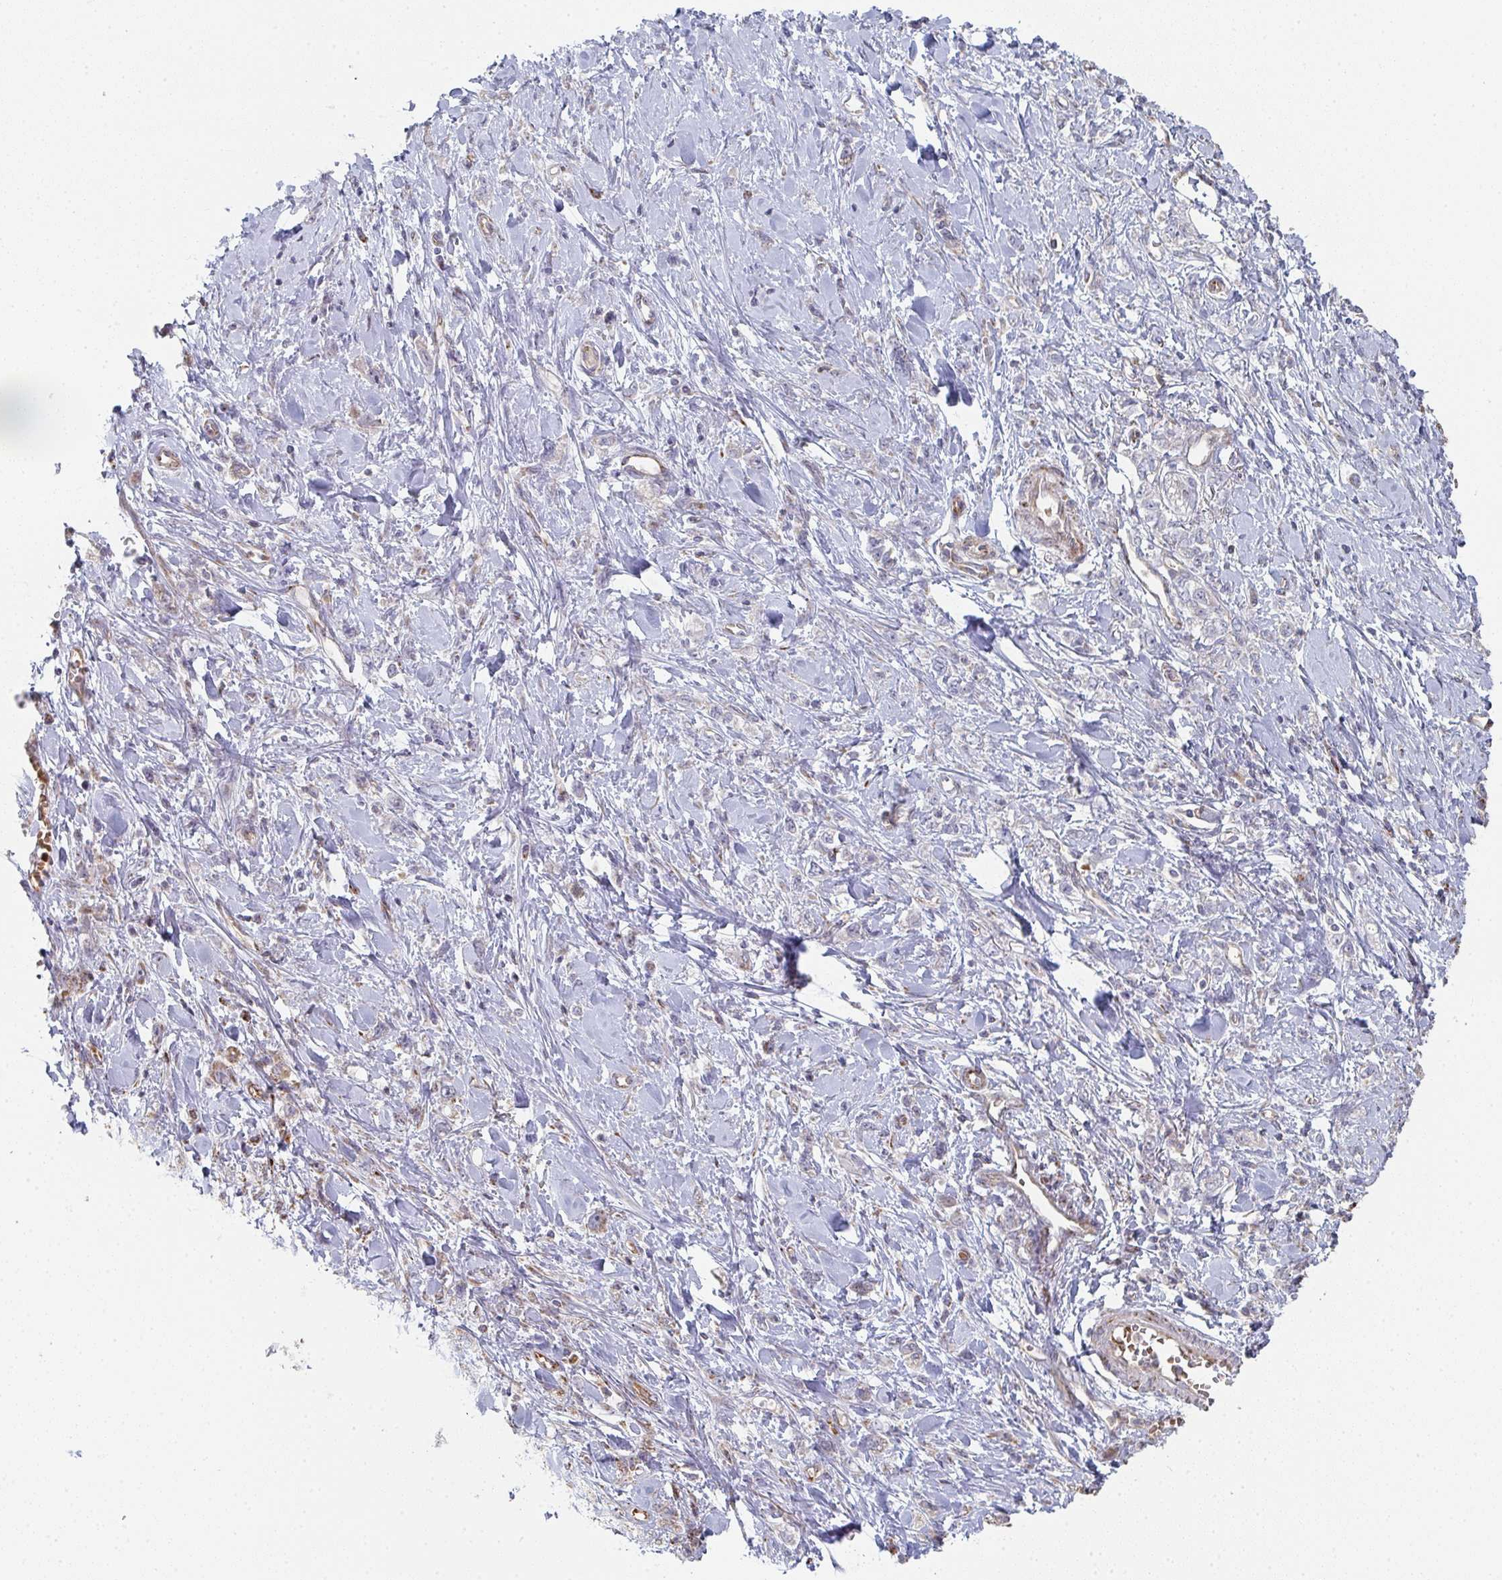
{"staining": {"intensity": "weak", "quantity": "<25%", "location": "cytoplasmic/membranous"}, "tissue": "stomach cancer", "cell_type": "Tumor cells", "image_type": "cancer", "snomed": [{"axis": "morphology", "description": "Adenocarcinoma, NOS"}, {"axis": "topography", "description": "Stomach"}], "caption": "IHC histopathology image of neoplastic tissue: human adenocarcinoma (stomach) stained with DAB (3,3'-diaminobenzidine) displays no significant protein positivity in tumor cells.", "gene": "ZNF526", "patient": {"sex": "female", "age": 76}}